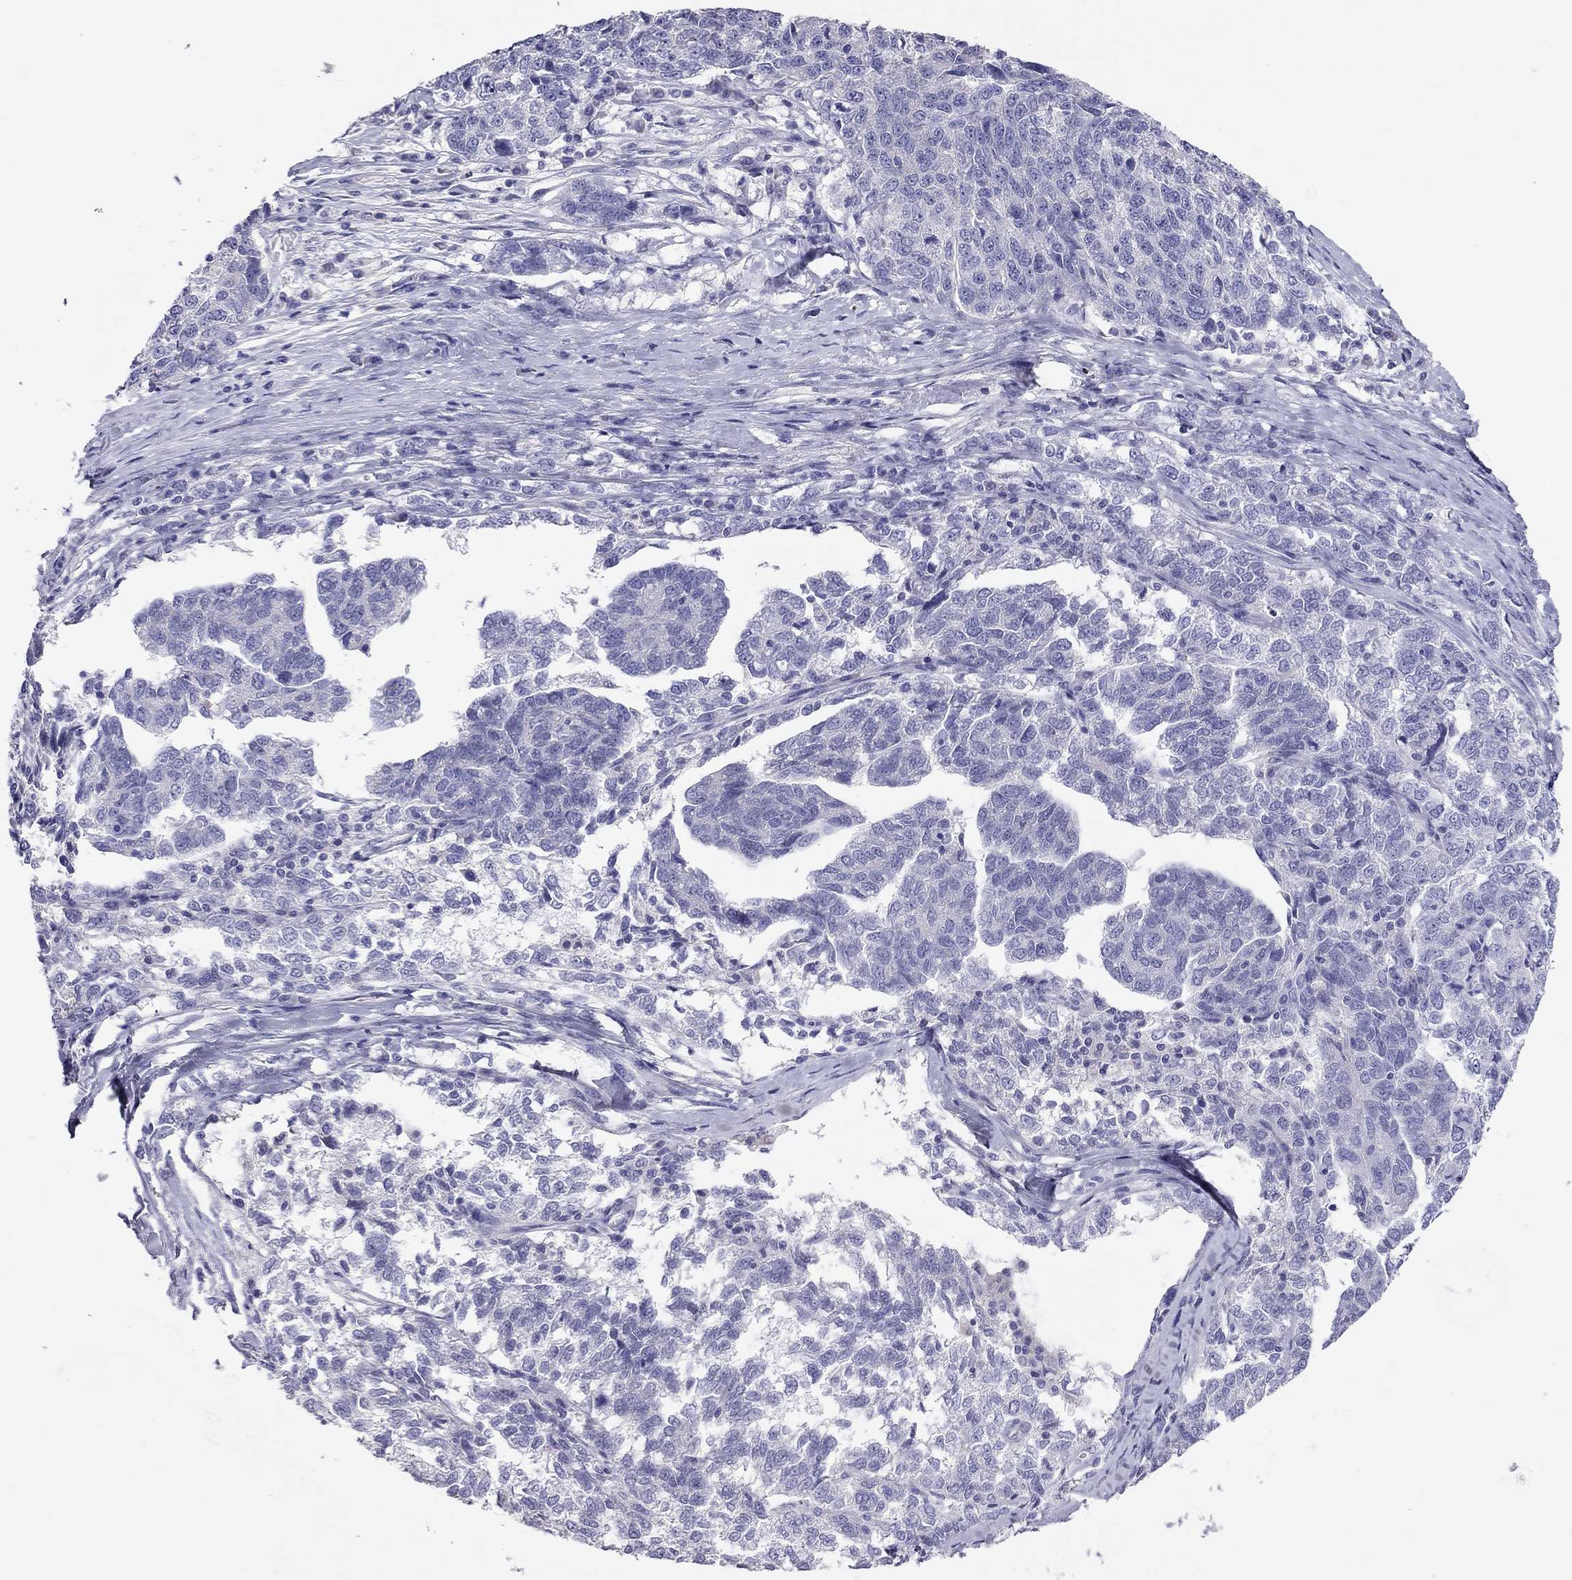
{"staining": {"intensity": "negative", "quantity": "none", "location": "none"}, "tissue": "ovarian cancer", "cell_type": "Tumor cells", "image_type": "cancer", "snomed": [{"axis": "morphology", "description": "Cystadenocarcinoma, serous, NOS"}, {"axis": "topography", "description": "Ovary"}], "caption": "This is a micrograph of immunohistochemistry staining of ovarian cancer (serous cystadenocarcinoma), which shows no staining in tumor cells.", "gene": "CALHM1", "patient": {"sex": "female", "age": 71}}